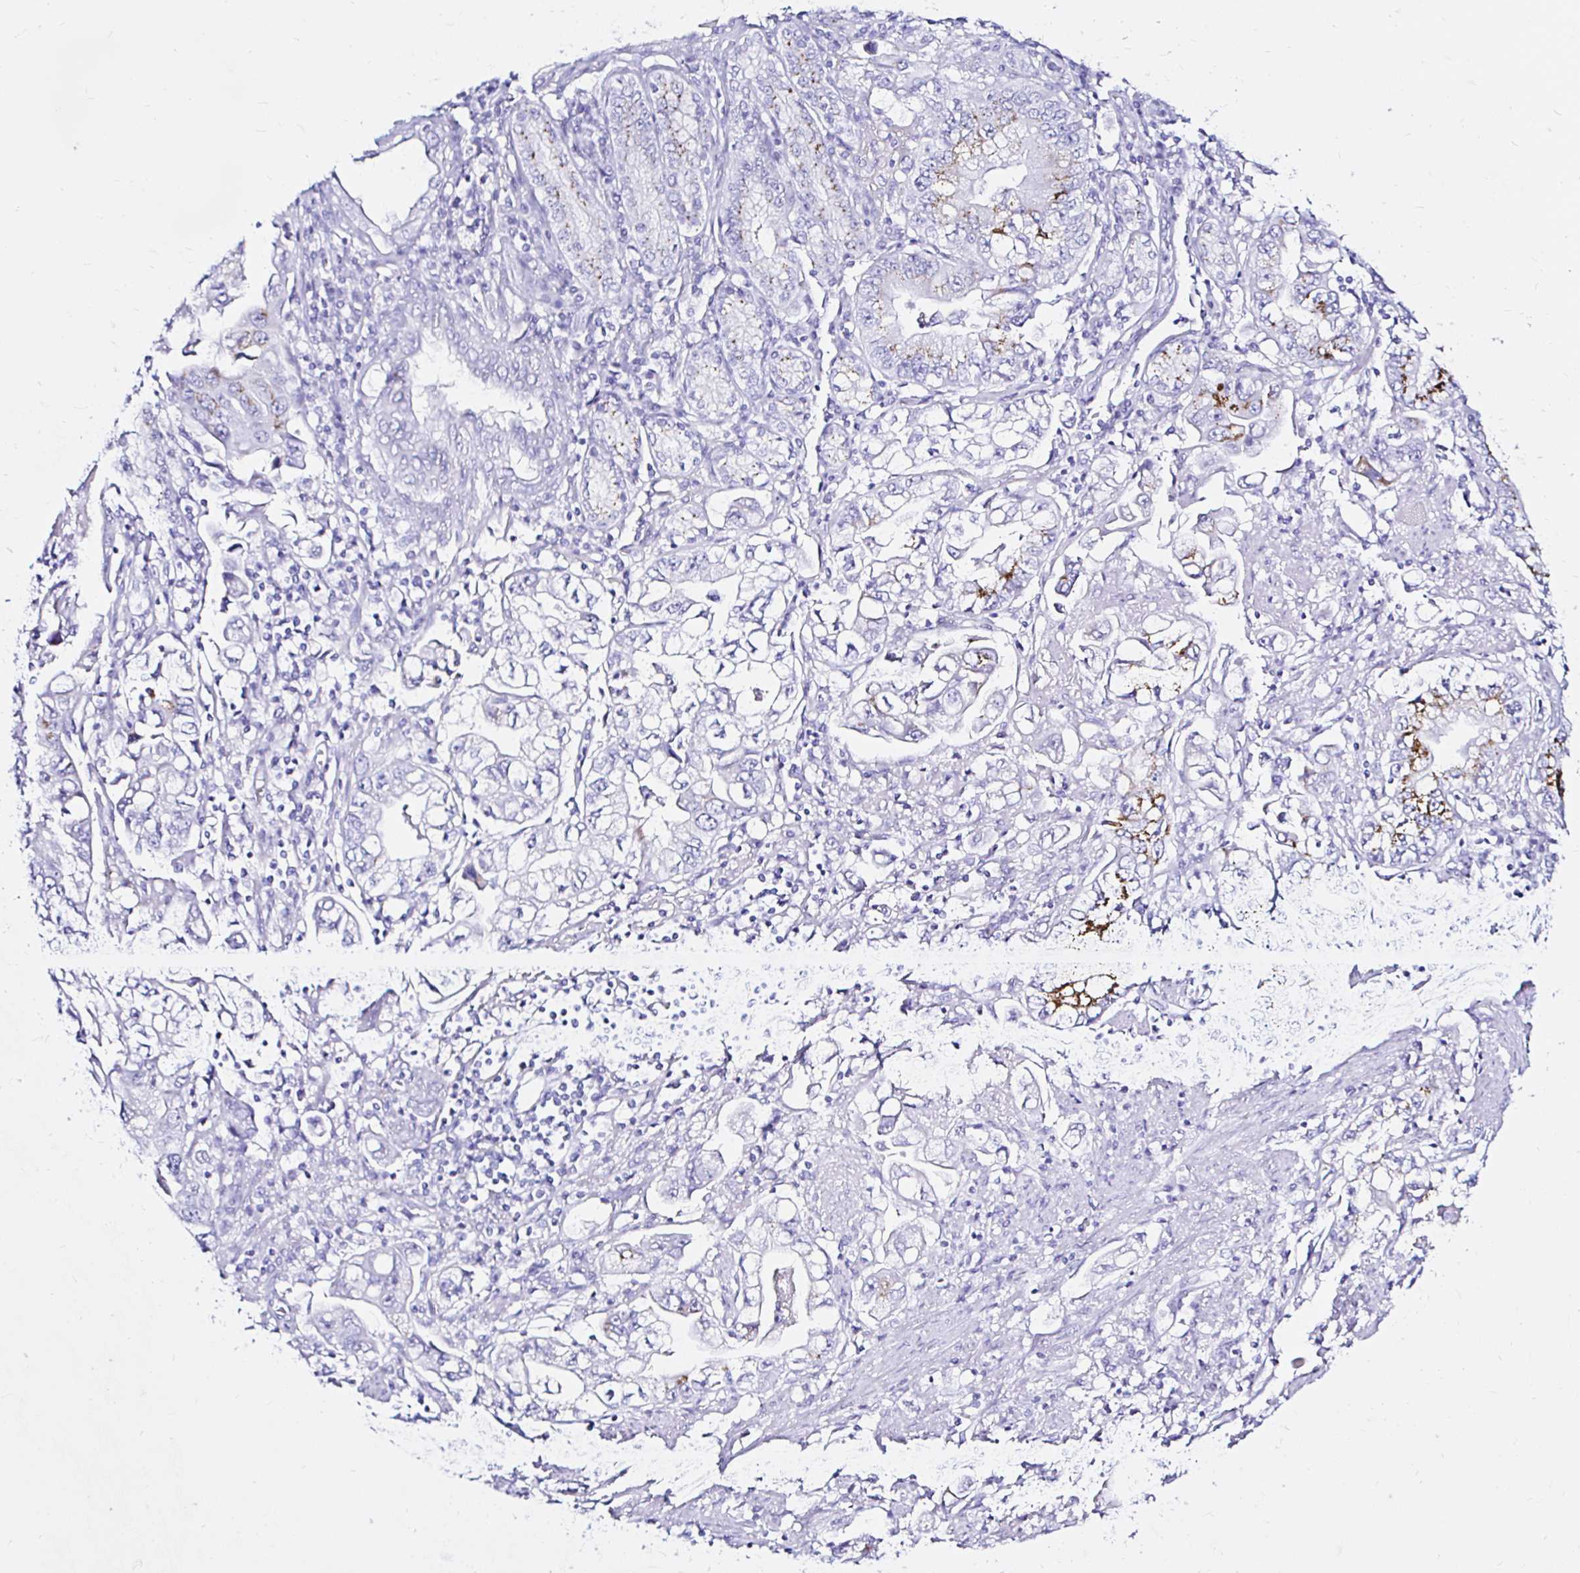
{"staining": {"intensity": "moderate", "quantity": "<25%", "location": "cytoplasmic/membranous"}, "tissue": "stomach cancer", "cell_type": "Tumor cells", "image_type": "cancer", "snomed": [{"axis": "morphology", "description": "Adenocarcinoma, NOS"}, {"axis": "topography", "description": "Stomach, lower"}], "caption": "Brown immunohistochemical staining in human stomach adenocarcinoma demonstrates moderate cytoplasmic/membranous expression in approximately <25% of tumor cells.", "gene": "ZNF432", "patient": {"sex": "female", "age": 93}}